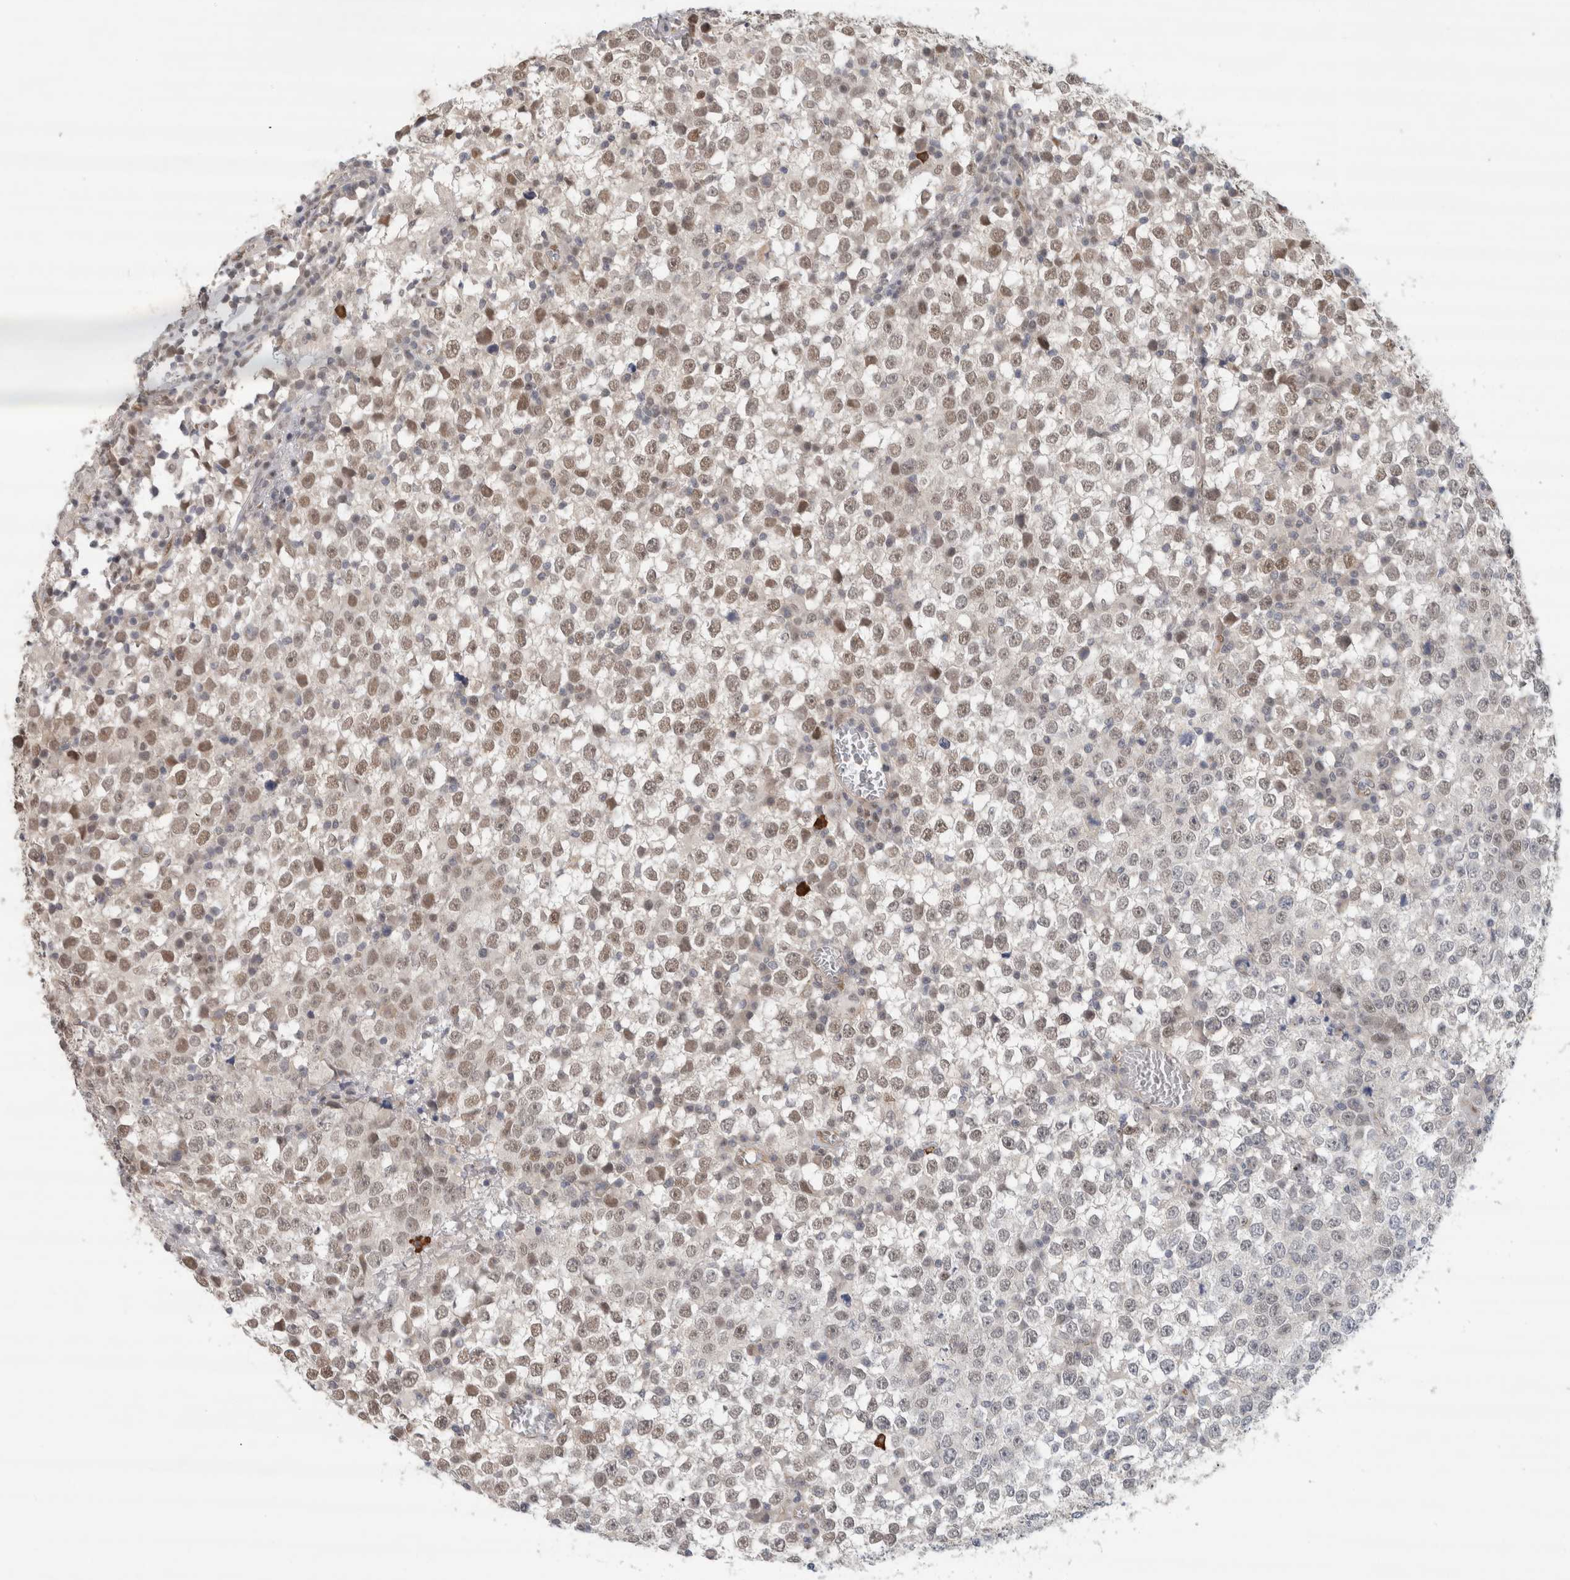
{"staining": {"intensity": "moderate", "quantity": ">75%", "location": "nuclear"}, "tissue": "testis cancer", "cell_type": "Tumor cells", "image_type": "cancer", "snomed": [{"axis": "morphology", "description": "Seminoma, NOS"}, {"axis": "topography", "description": "Testis"}], "caption": "Immunohistochemistry histopathology image of human testis cancer (seminoma) stained for a protein (brown), which demonstrates medium levels of moderate nuclear expression in approximately >75% of tumor cells.", "gene": "EIF4G3", "patient": {"sex": "male", "age": 65}}